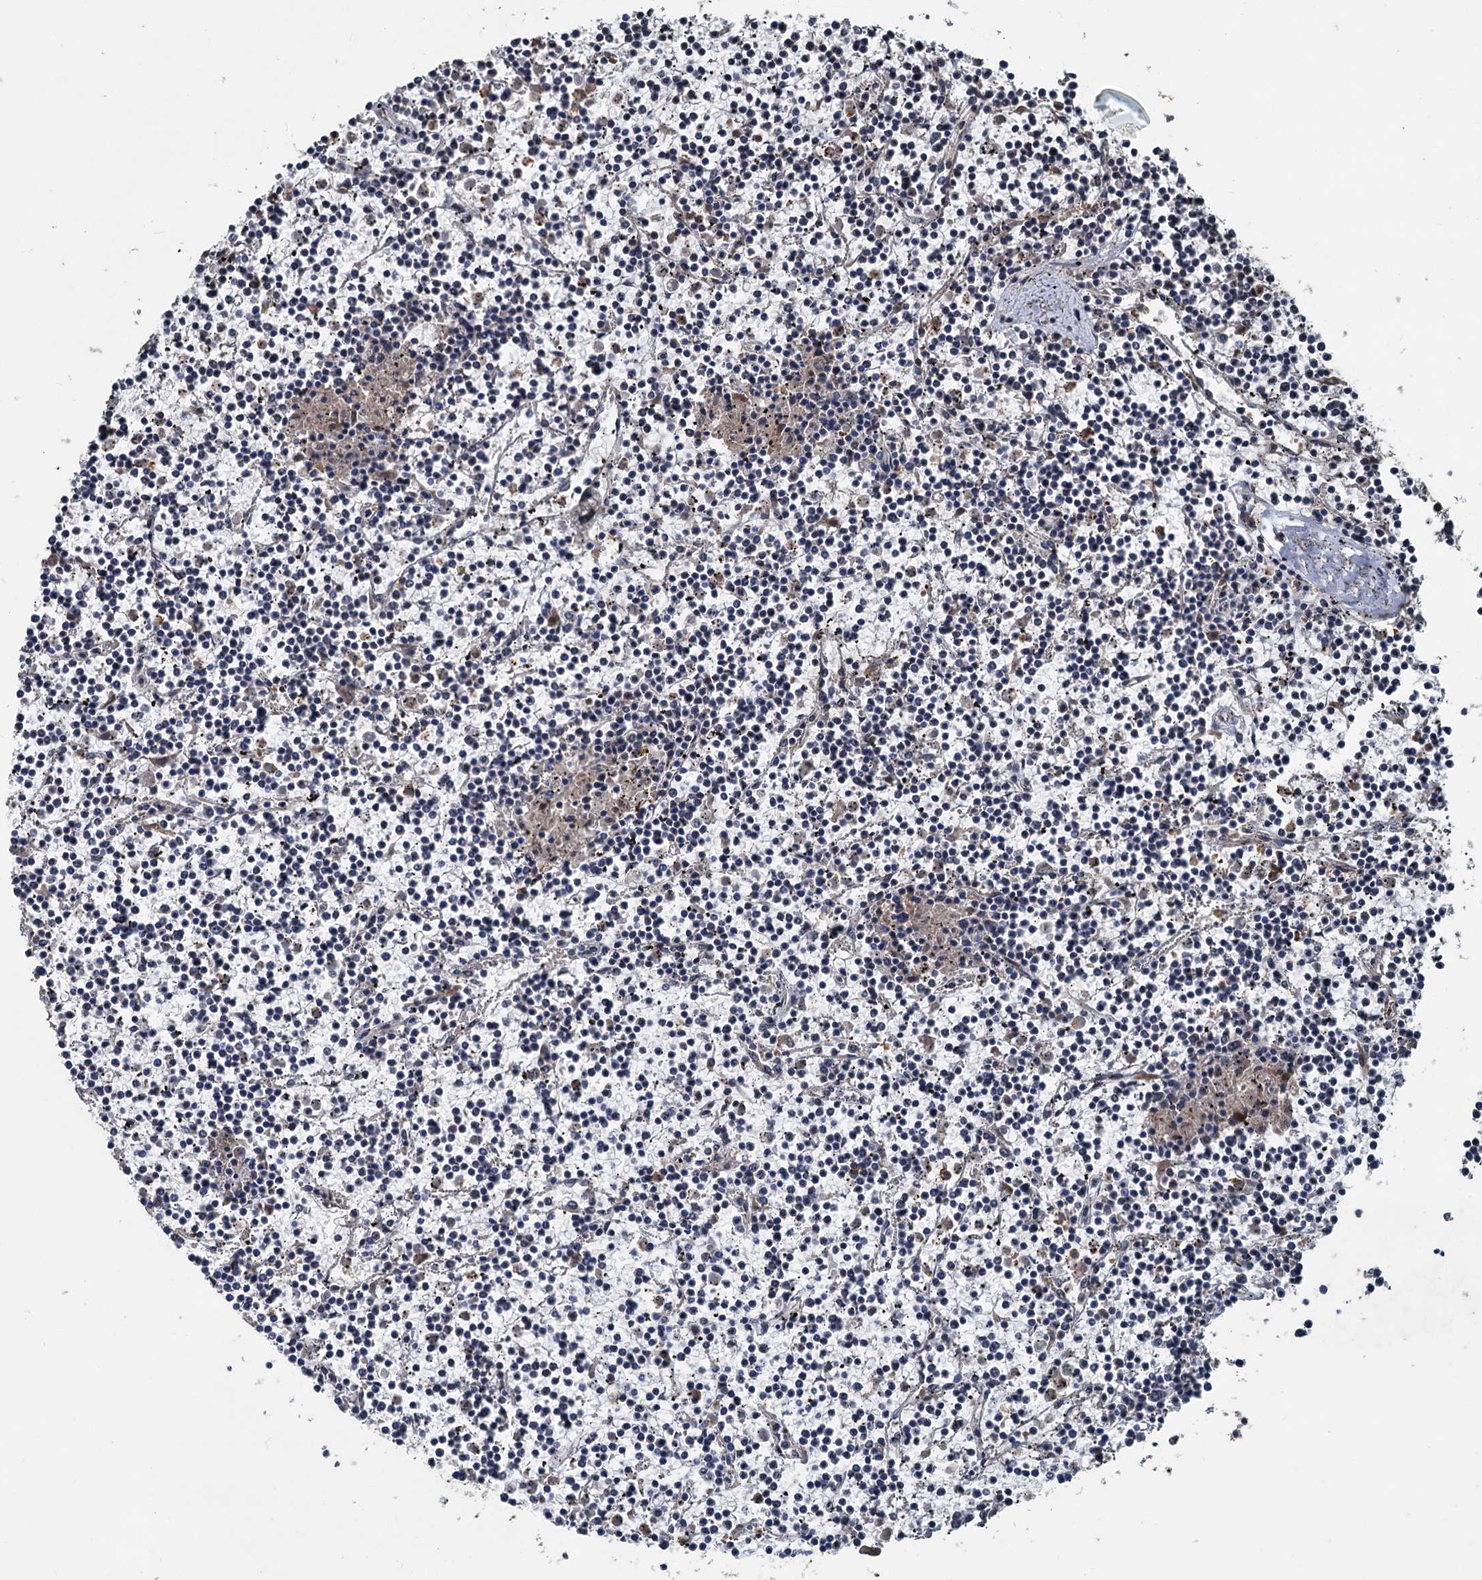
{"staining": {"intensity": "negative", "quantity": "none", "location": "none"}, "tissue": "lymphoma", "cell_type": "Tumor cells", "image_type": "cancer", "snomed": [{"axis": "morphology", "description": "Malignant lymphoma, non-Hodgkin's type, Low grade"}, {"axis": "topography", "description": "Spleen"}], "caption": "IHC of human lymphoma displays no staining in tumor cells.", "gene": "N4BP2L2", "patient": {"sex": "female", "age": 19}}